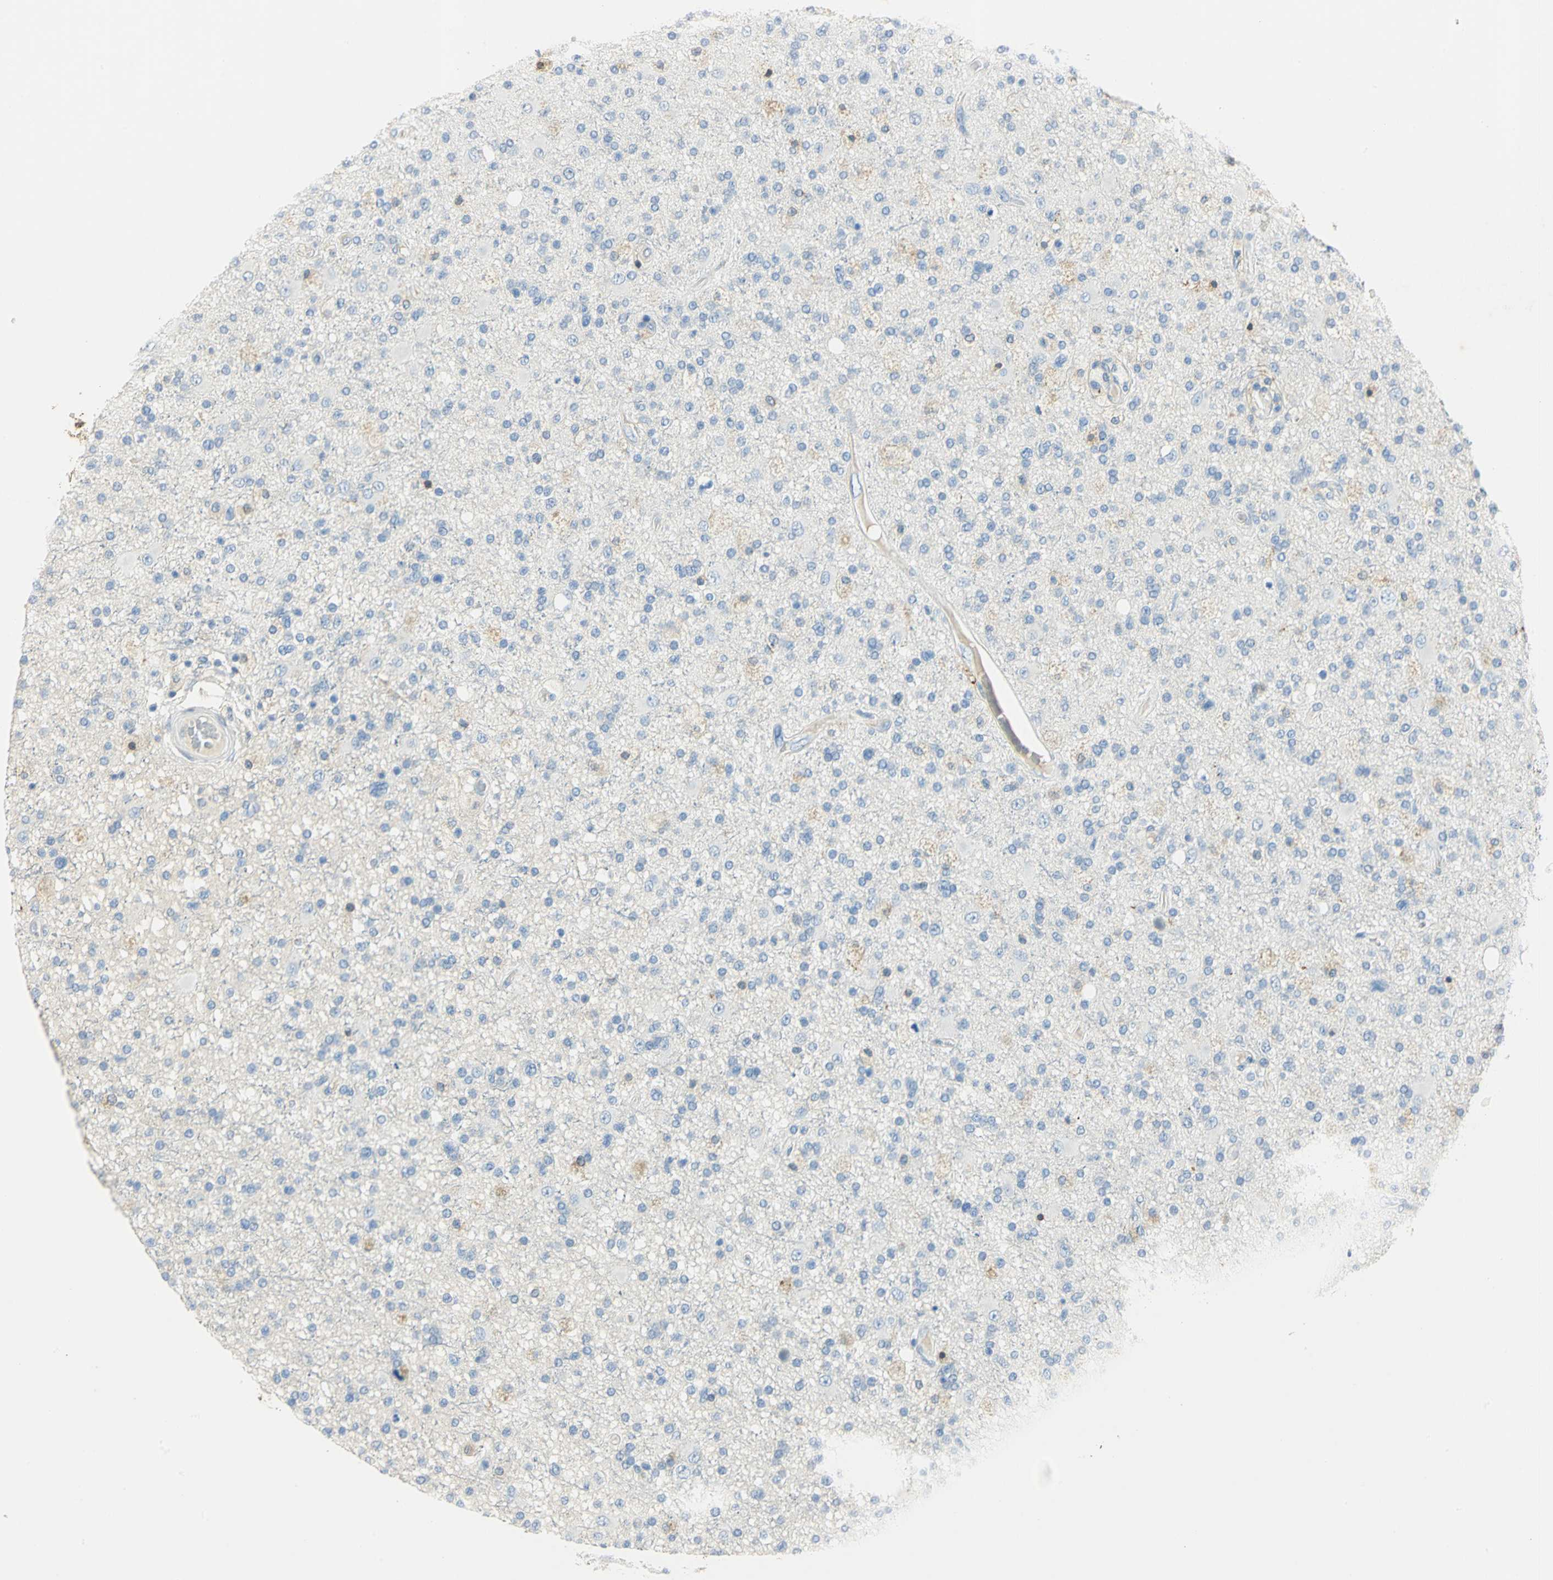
{"staining": {"intensity": "negative", "quantity": "none", "location": "none"}, "tissue": "glioma", "cell_type": "Tumor cells", "image_type": "cancer", "snomed": [{"axis": "morphology", "description": "Glioma, malignant, High grade"}, {"axis": "topography", "description": "Brain"}], "caption": "The IHC photomicrograph has no significant staining in tumor cells of malignant glioma (high-grade) tissue. The staining is performed using DAB (3,3'-diaminobenzidine) brown chromogen with nuclei counter-stained in using hematoxylin.", "gene": "ANXA4", "patient": {"sex": "male", "age": 33}}